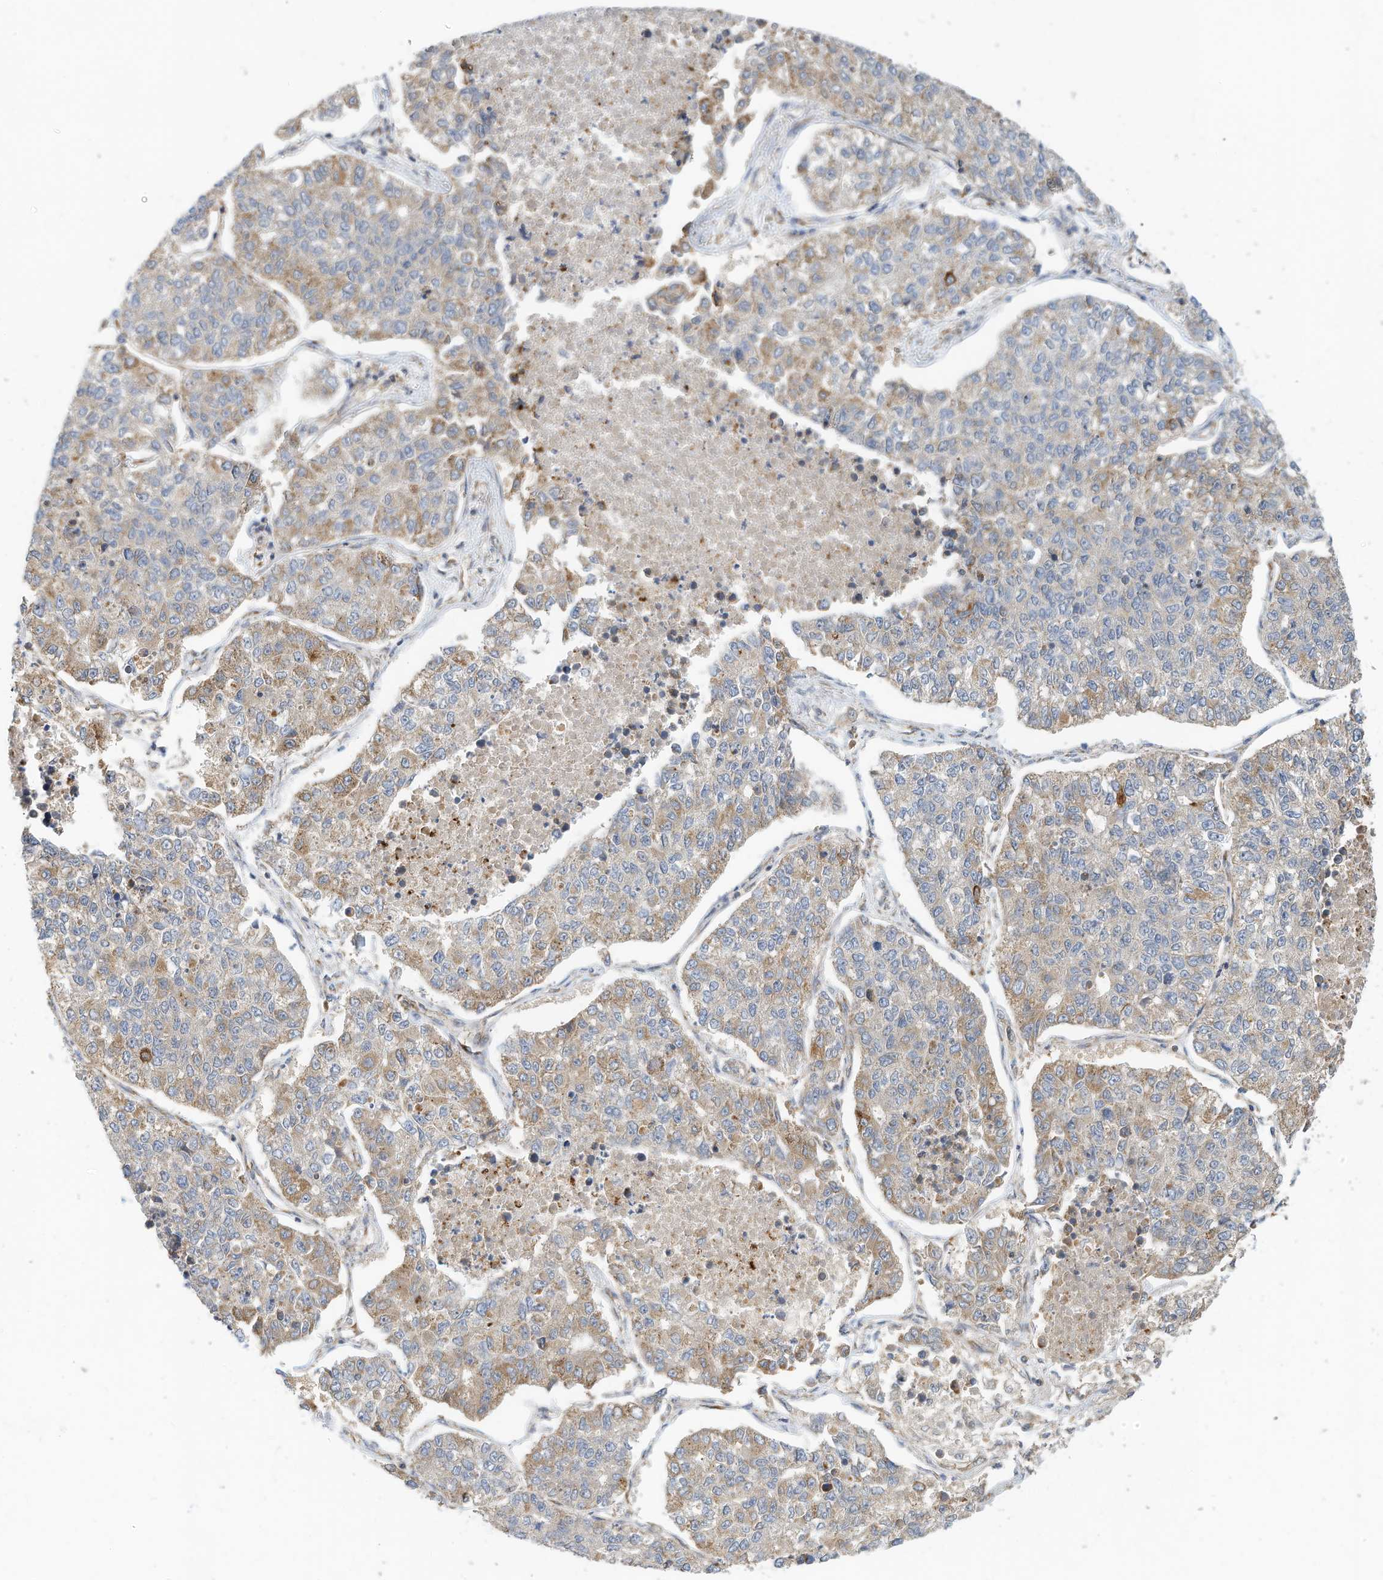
{"staining": {"intensity": "moderate", "quantity": "<25%", "location": "cytoplasmic/membranous"}, "tissue": "lung cancer", "cell_type": "Tumor cells", "image_type": "cancer", "snomed": [{"axis": "morphology", "description": "Adenocarcinoma, NOS"}, {"axis": "topography", "description": "Lung"}], "caption": "Immunohistochemistry micrograph of neoplastic tissue: human adenocarcinoma (lung) stained using IHC shows low levels of moderate protein expression localized specifically in the cytoplasmic/membranous of tumor cells, appearing as a cytoplasmic/membranous brown color.", "gene": "METTL6", "patient": {"sex": "male", "age": 49}}